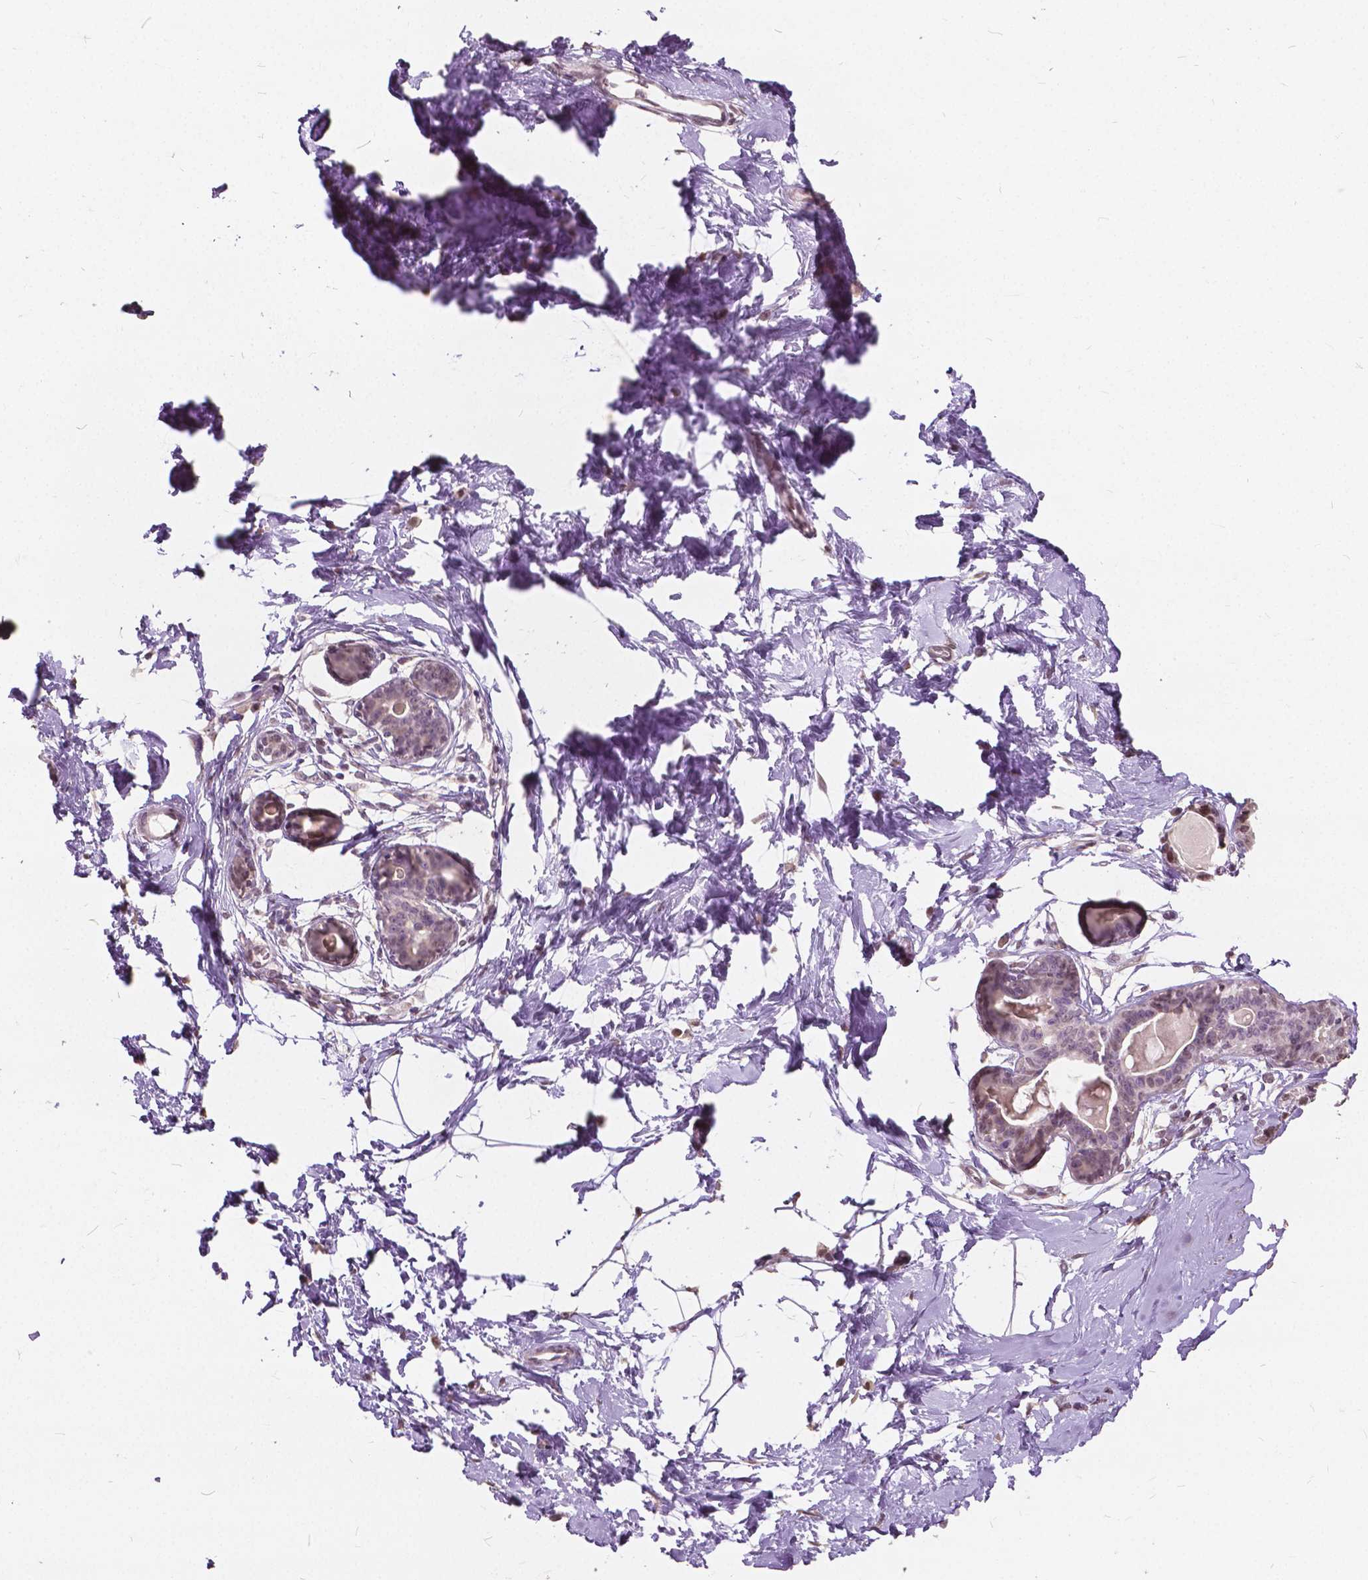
{"staining": {"intensity": "moderate", "quantity": "25%-75%", "location": "cytoplasmic/membranous"}, "tissue": "breast", "cell_type": "Adipocytes", "image_type": "normal", "snomed": [{"axis": "morphology", "description": "Normal tissue, NOS"}, {"axis": "topography", "description": "Breast"}], "caption": "A high-resolution histopathology image shows immunohistochemistry (IHC) staining of normal breast, which shows moderate cytoplasmic/membranous staining in about 25%-75% of adipocytes. (Stains: DAB (3,3'-diaminobenzidine) in brown, nuclei in blue, Microscopy: brightfield microscopy at high magnification).", "gene": "HOXA10", "patient": {"sex": "female", "age": 45}}